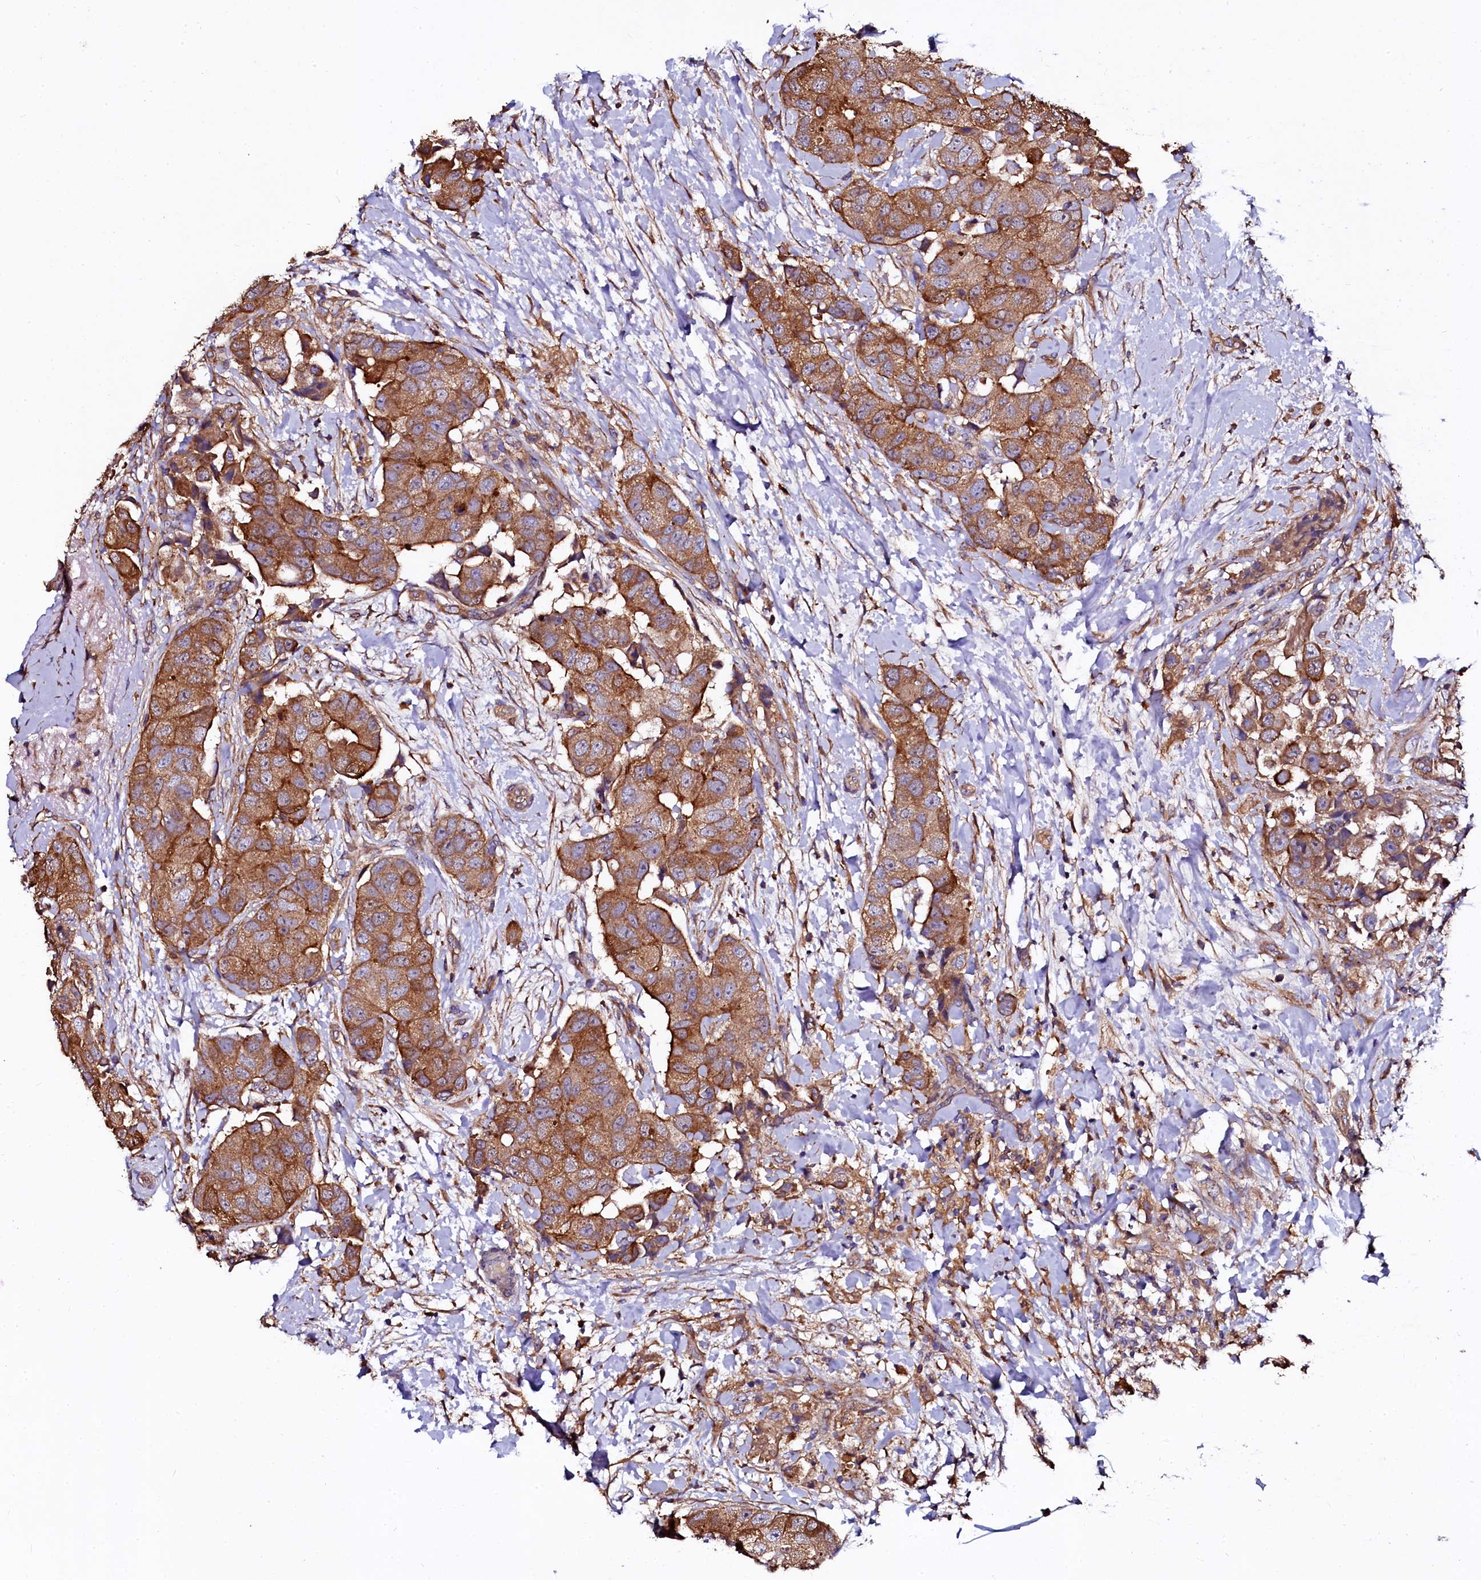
{"staining": {"intensity": "moderate", "quantity": ">75%", "location": "cytoplasmic/membranous"}, "tissue": "breast cancer", "cell_type": "Tumor cells", "image_type": "cancer", "snomed": [{"axis": "morphology", "description": "Normal tissue, NOS"}, {"axis": "morphology", "description": "Duct carcinoma"}, {"axis": "topography", "description": "Breast"}], "caption": "This photomicrograph displays IHC staining of human invasive ductal carcinoma (breast), with medium moderate cytoplasmic/membranous positivity in approximately >75% of tumor cells.", "gene": "APPL2", "patient": {"sex": "female", "age": 62}}